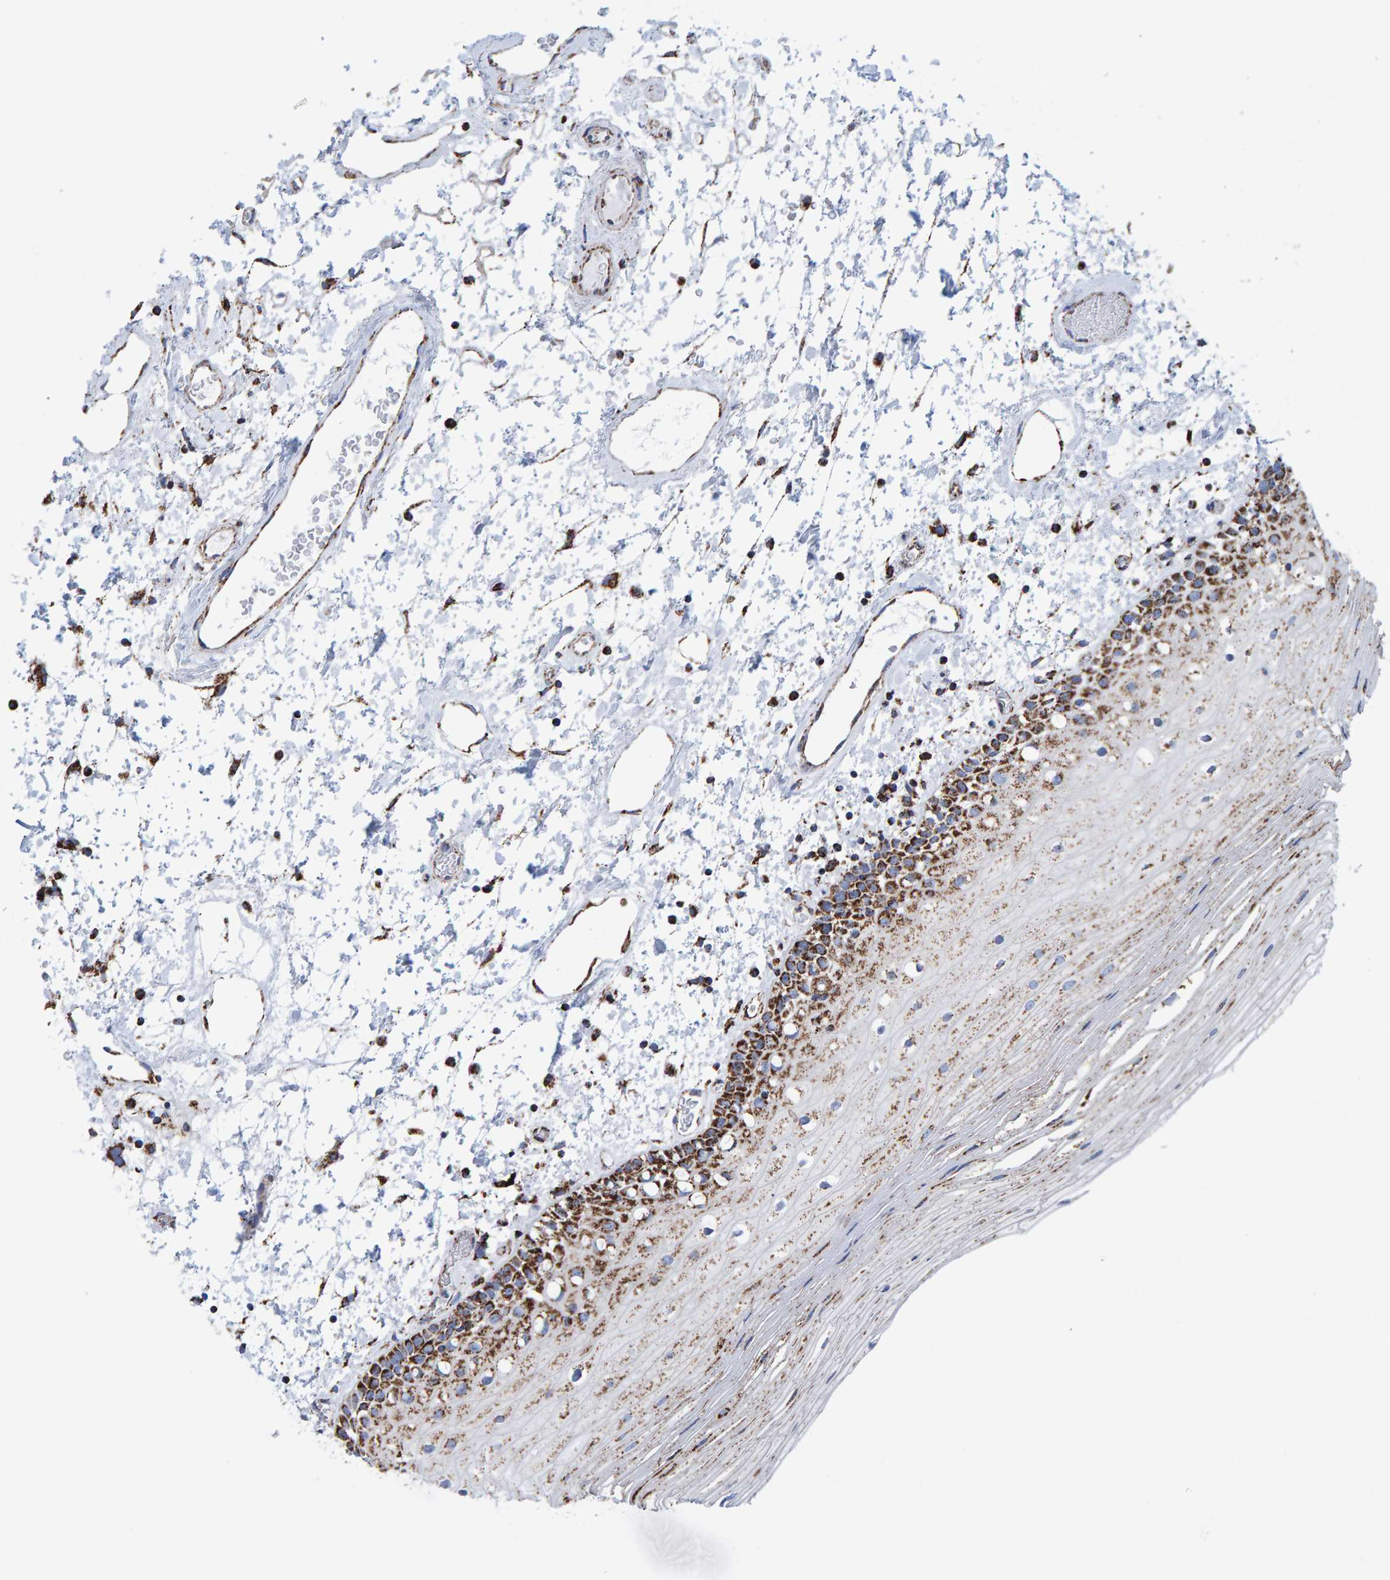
{"staining": {"intensity": "strong", "quantity": ">75%", "location": "cytoplasmic/membranous"}, "tissue": "oral mucosa", "cell_type": "Squamous epithelial cells", "image_type": "normal", "snomed": [{"axis": "morphology", "description": "Normal tissue, NOS"}, {"axis": "topography", "description": "Oral tissue"}], "caption": "Immunohistochemical staining of unremarkable human oral mucosa demonstrates high levels of strong cytoplasmic/membranous positivity in approximately >75% of squamous epithelial cells. (DAB (3,3'-diaminobenzidine) IHC with brightfield microscopy, high magnification).", "gene": "ENSG00000262660", "patient": {"sex": "male", "age": 52}}